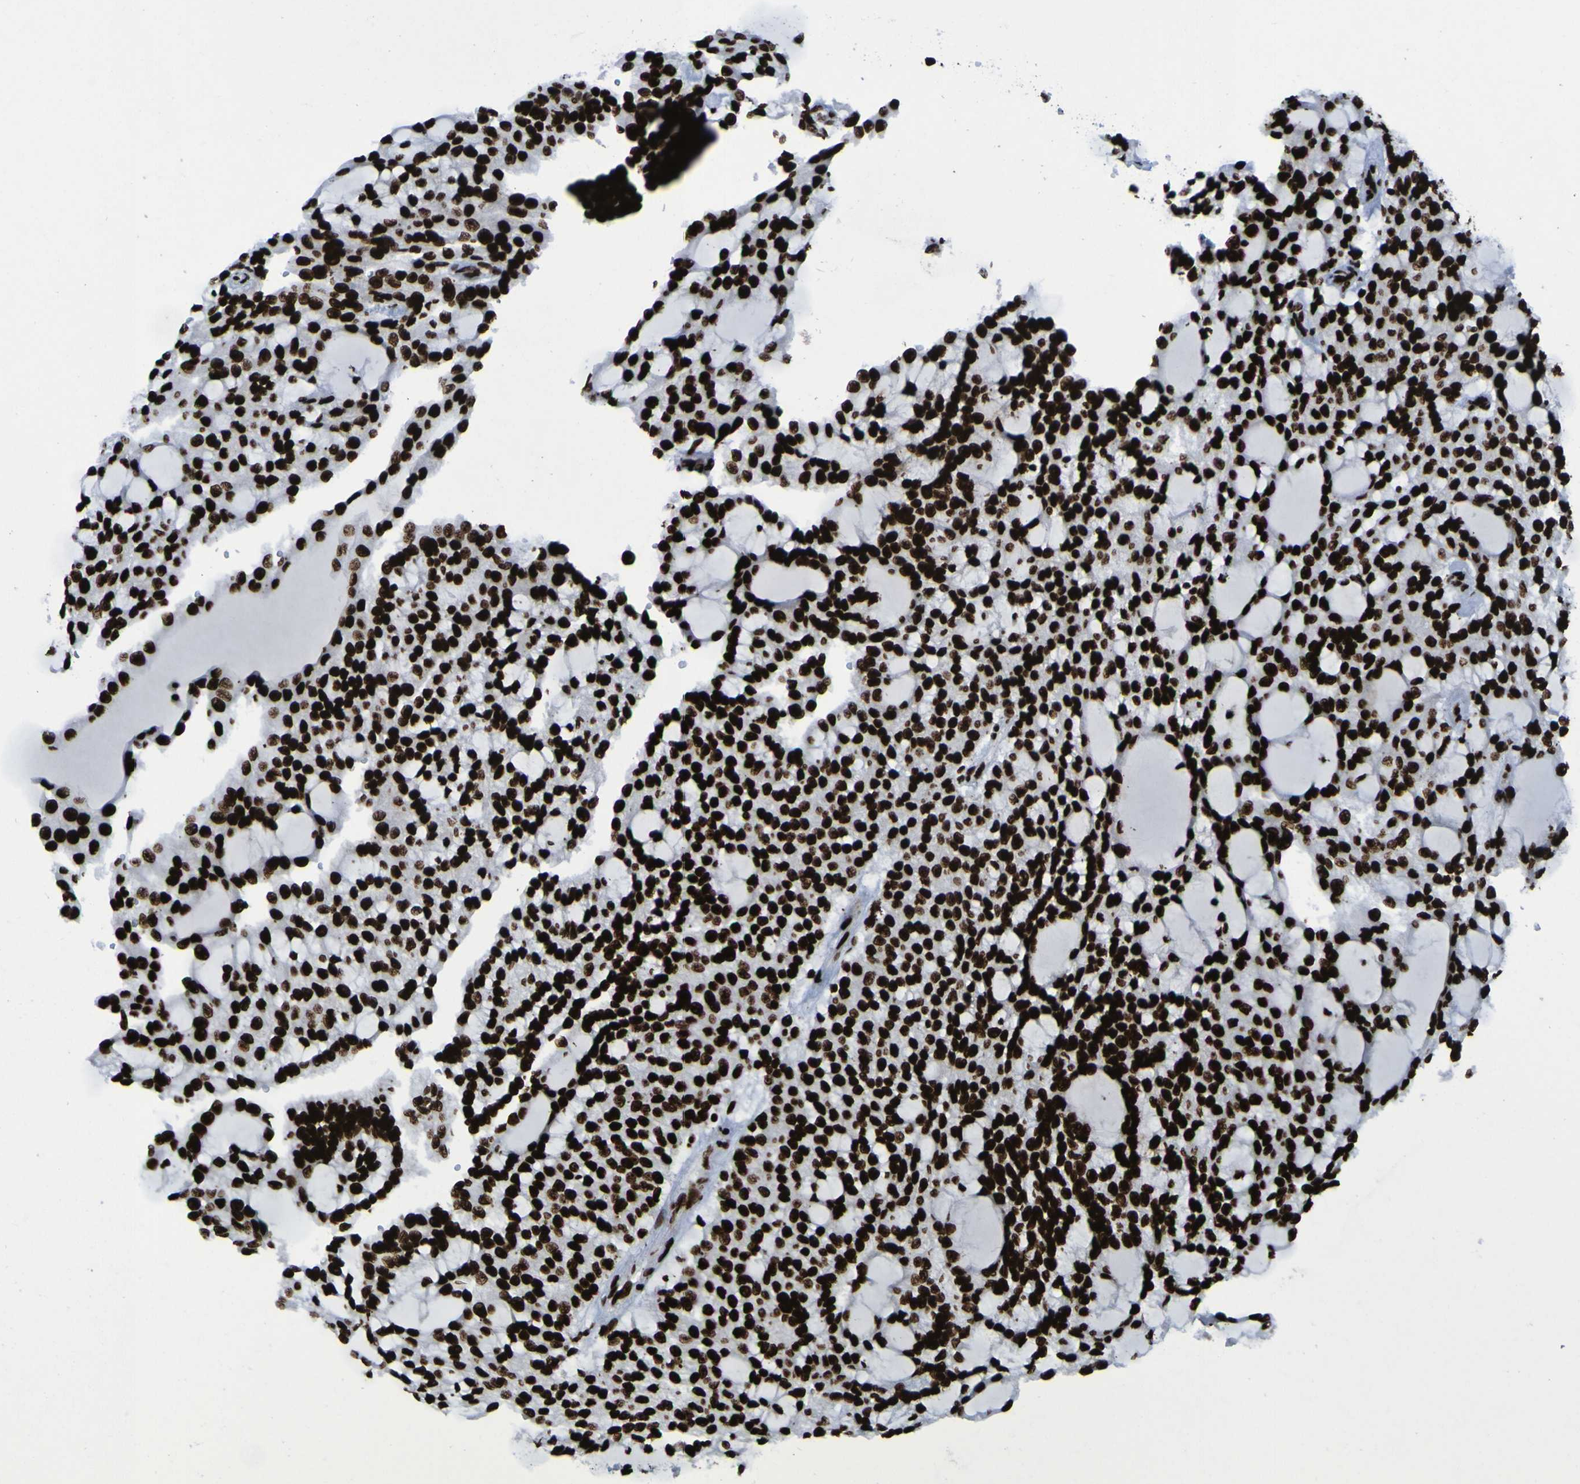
{"staining": {"intensity": "strong", "quantity": ">75%", "location": "nuclear"}, "tissue": "renal cancer", "cell_type": "Tumor cells", "image_type": "cancer", "snomed": [{"axis": "morphology", "description": "Adenocarcinoma, NOS"}, {"axis": "topography", "description": "Kidney"}], "caption": "An IHC histopathology image of tumor tissue is shown. Protein staining in brown labels strong nuclear positivity in adenocarcinoma (renal) within tumor cells. (DAB IHC with brightfield microscopy, high magnification).", "gene": "NPM1", "patient": {"sex": "male", "age": 63}}